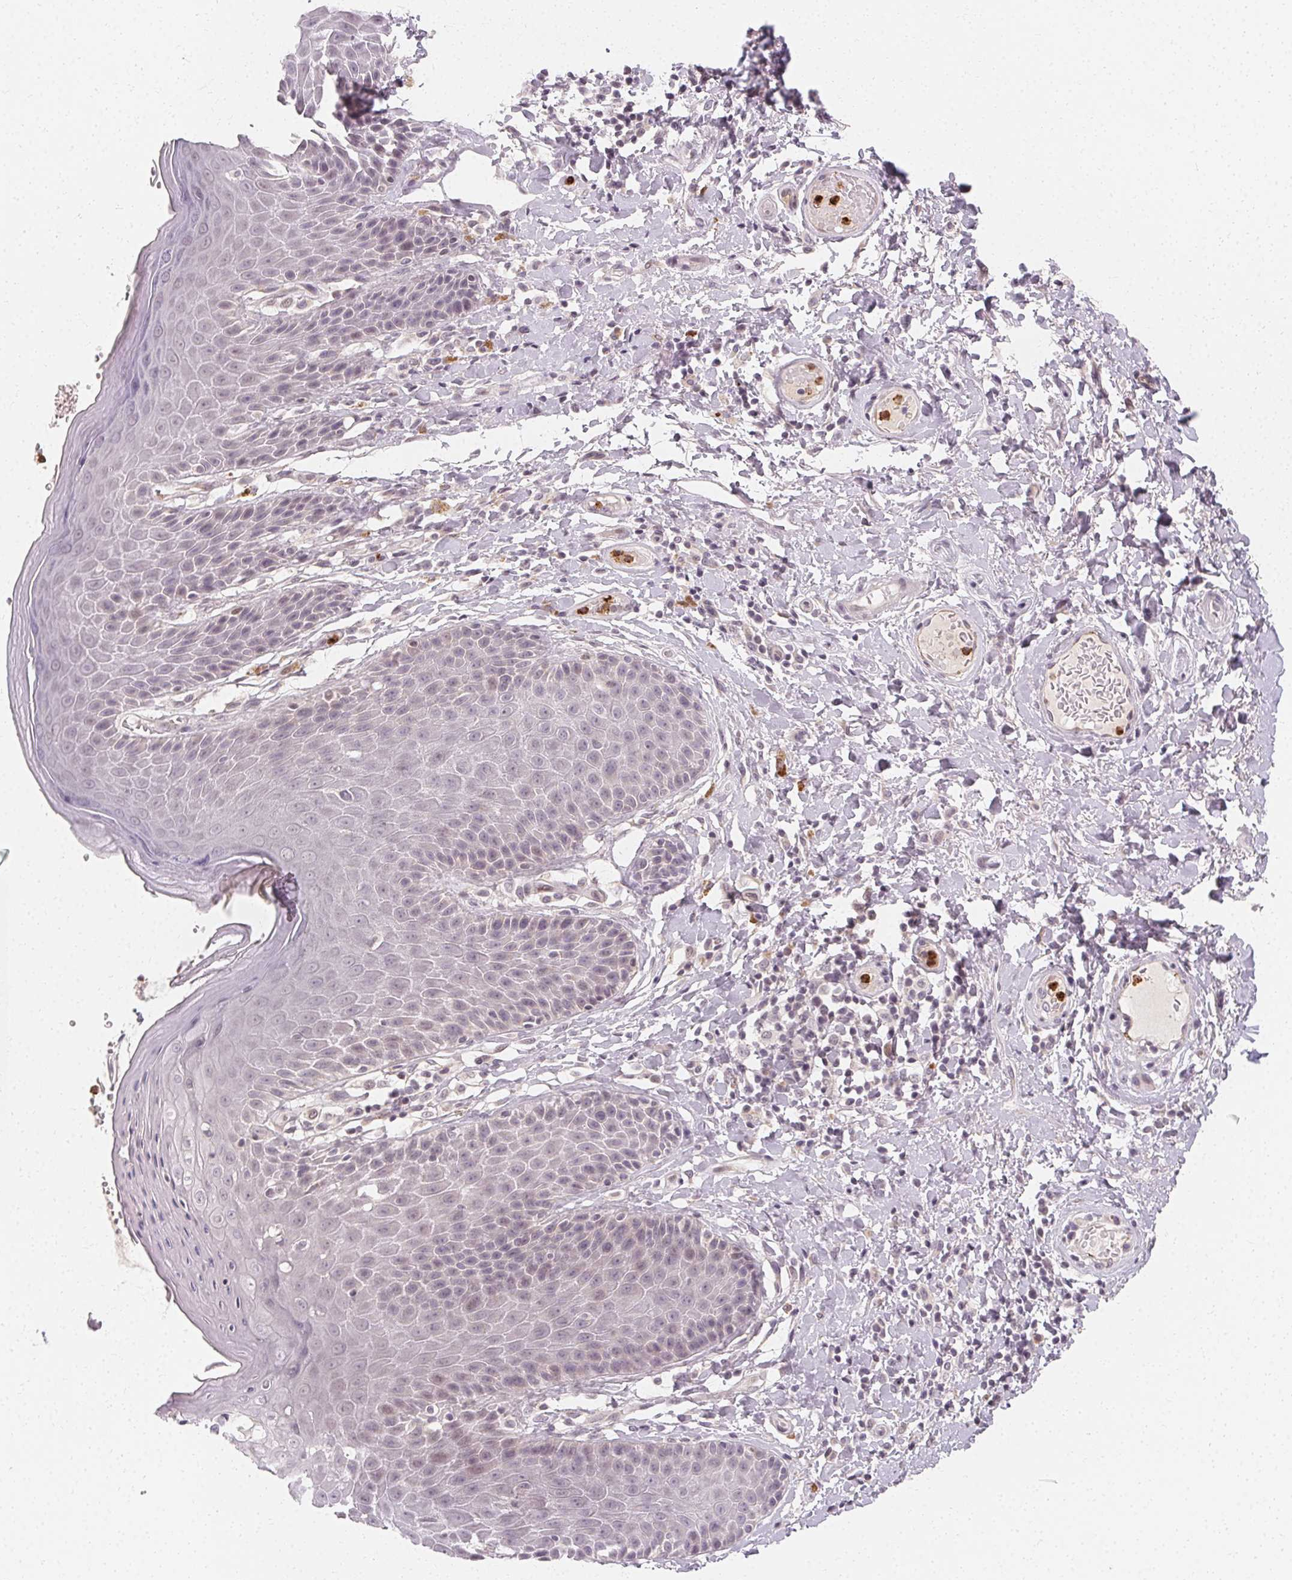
{"staining": {"intensity": "negative", "quantity": "none", "location": "none"}, "tissue": "skin", "cell_type": "Epidermal cells", "image_type": "normal", "snomed": [{"axis": "morphology", "description": "Normal tissue, NOS"}, {"axis": "topography", "description": "Anal"}, {"axis": "topography", "description": "Peripheral nerve tissue"}], "caption": "An immunohistochemistry image of unremarkable skin is shown. There is no staining in epidermal cells of skin. The staining was performed using DAB to visualize the protein expression in brown, while the nuclei were stained in blue with hematoxylin (Magnification: 20x).", "gene": "CLCNKA", "patient": {"sex": "male", "age": 51}}